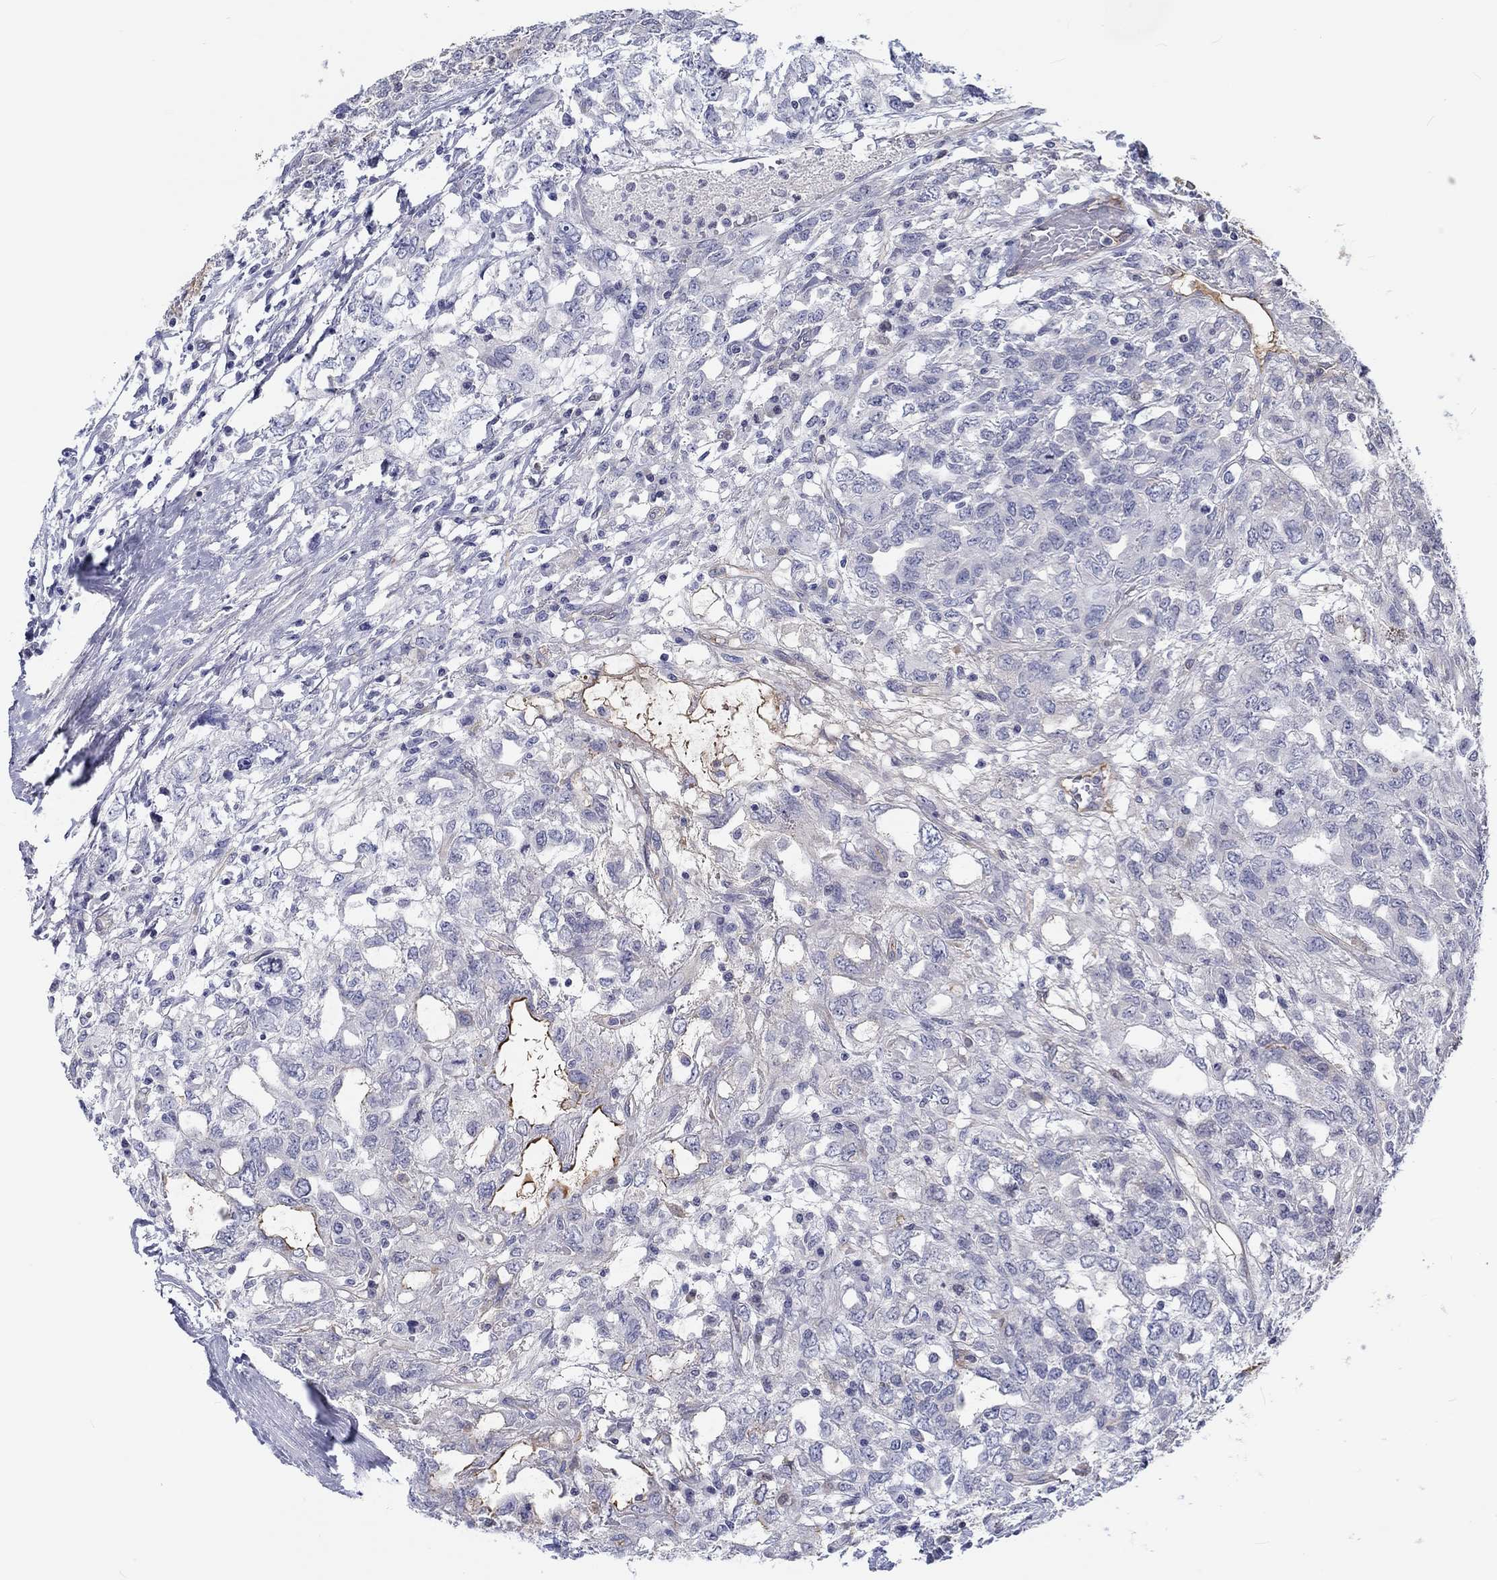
{"staining": {"intensity": "negative", "quantity": "none", "location": "none"}, "tissue": "testis cancer", "cell_type": "Tumor cells", "image_type": "cancer", "snomed": [{"axis": "morphology", "description": "Seminoma, NOS"}, {"axis": "topography", "description": "Testis"}], "caption": "This is an immunohistochemistry micrograph of human testis seminoma. There is no staining in tumor cells.", "gene": "CDY2B", "patient": {"sex": "male", "age": 52}}